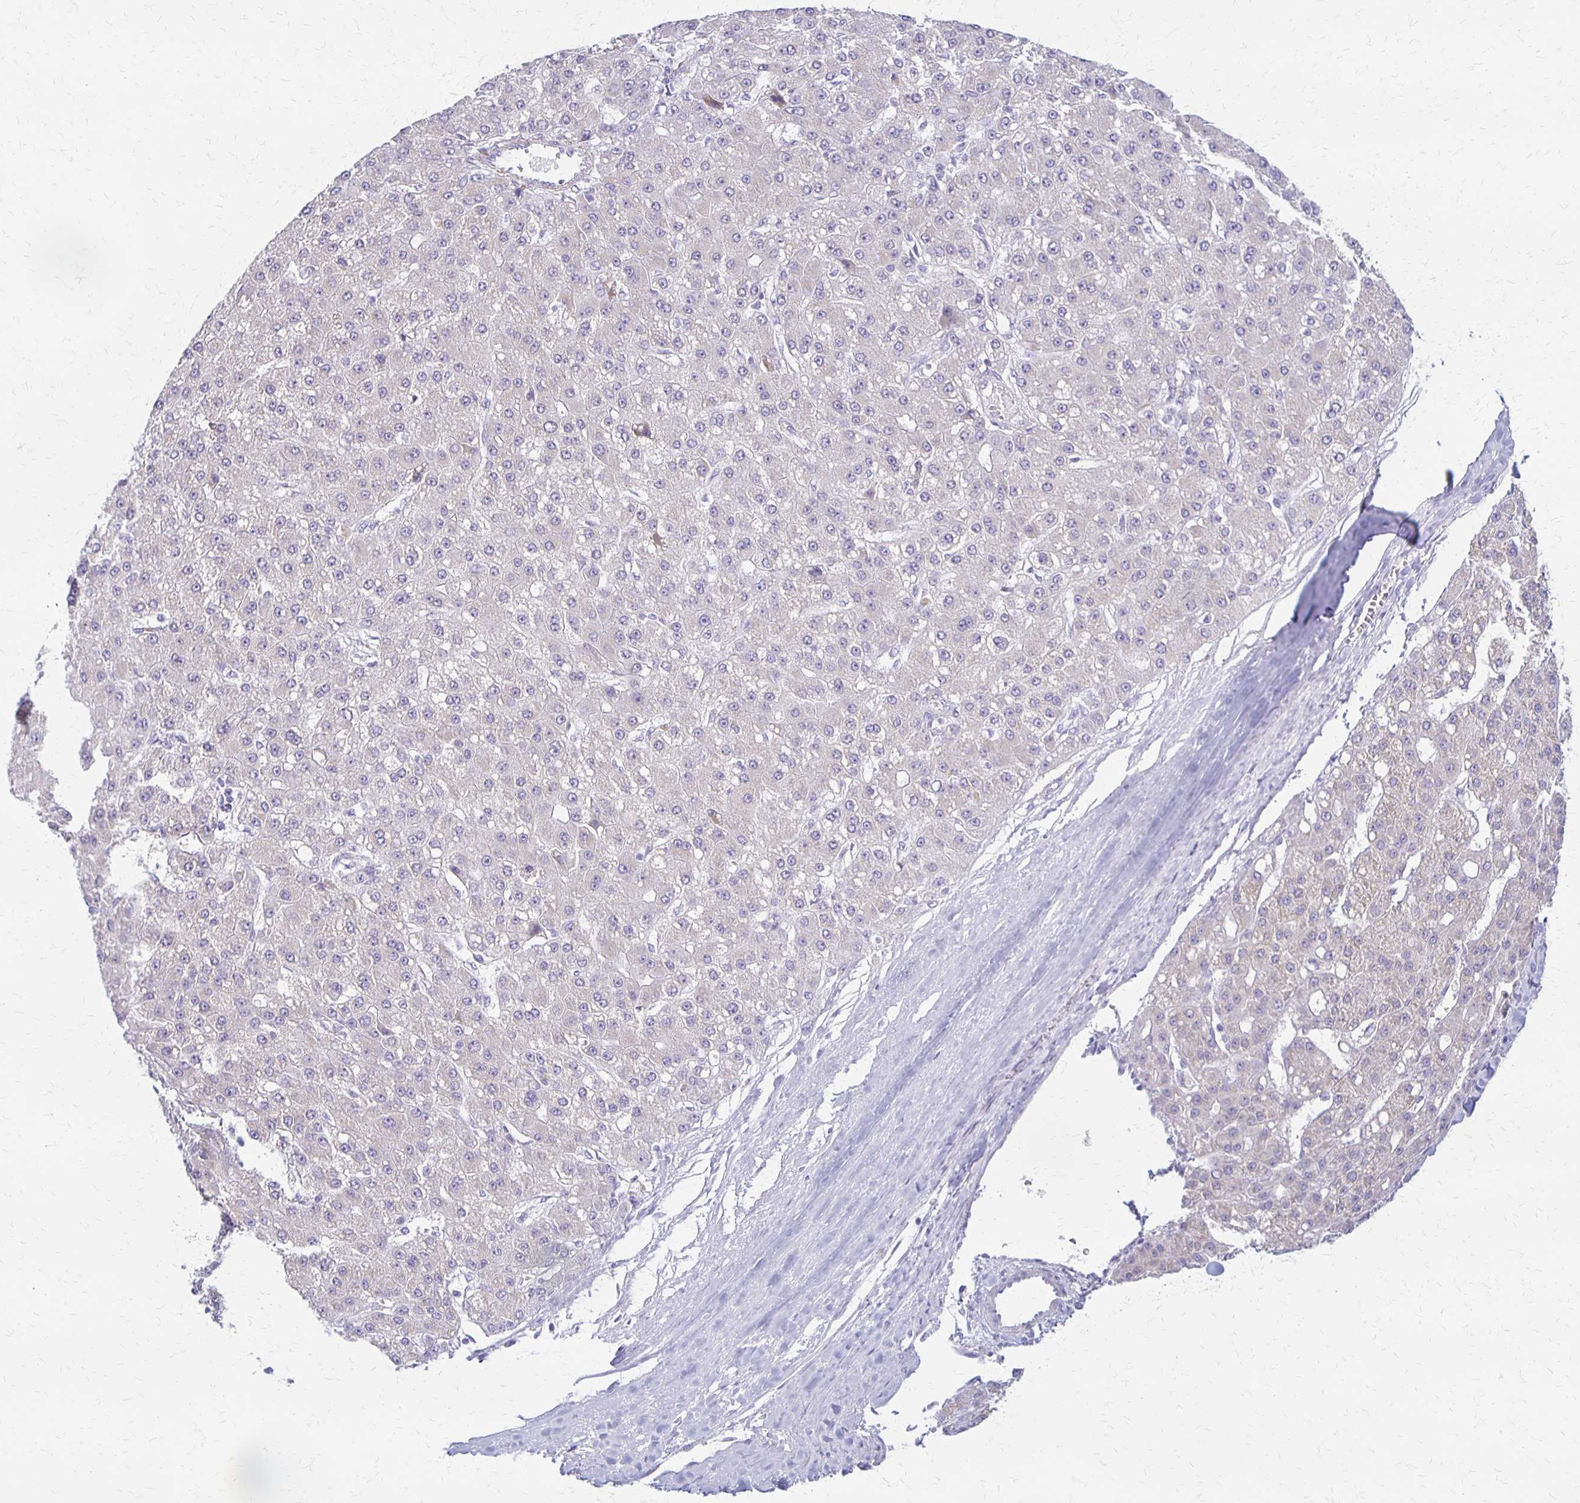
{"staining": {"intensity": "moderate", "quantity": "<25%", "location": "cytoplasmic/membranous"}, "tissue": "liver cancer", "cell_type": "Tumor cells", "image_type": "cancer", "snomed": [{"axis": "morphology", "description": "Carcinoma, Hepatocellular, NOS"}, {"axis": "topography", "description": "Liver"}], "caption": "Immunohistochemical staining of human liver cancer (hepatocellular carcinoma) shows low levels of moderate cytoplasmic/membranous protein positivity in approximately <25% of tumor cells. (Stains: DAB (3,3'-diaminobenzidine) in brown, nuclei in blue, Microscopy: brightfield microscopy at high magnification).", "gene": "RHOC", "patient": {"sex": "male", "age": 67}}